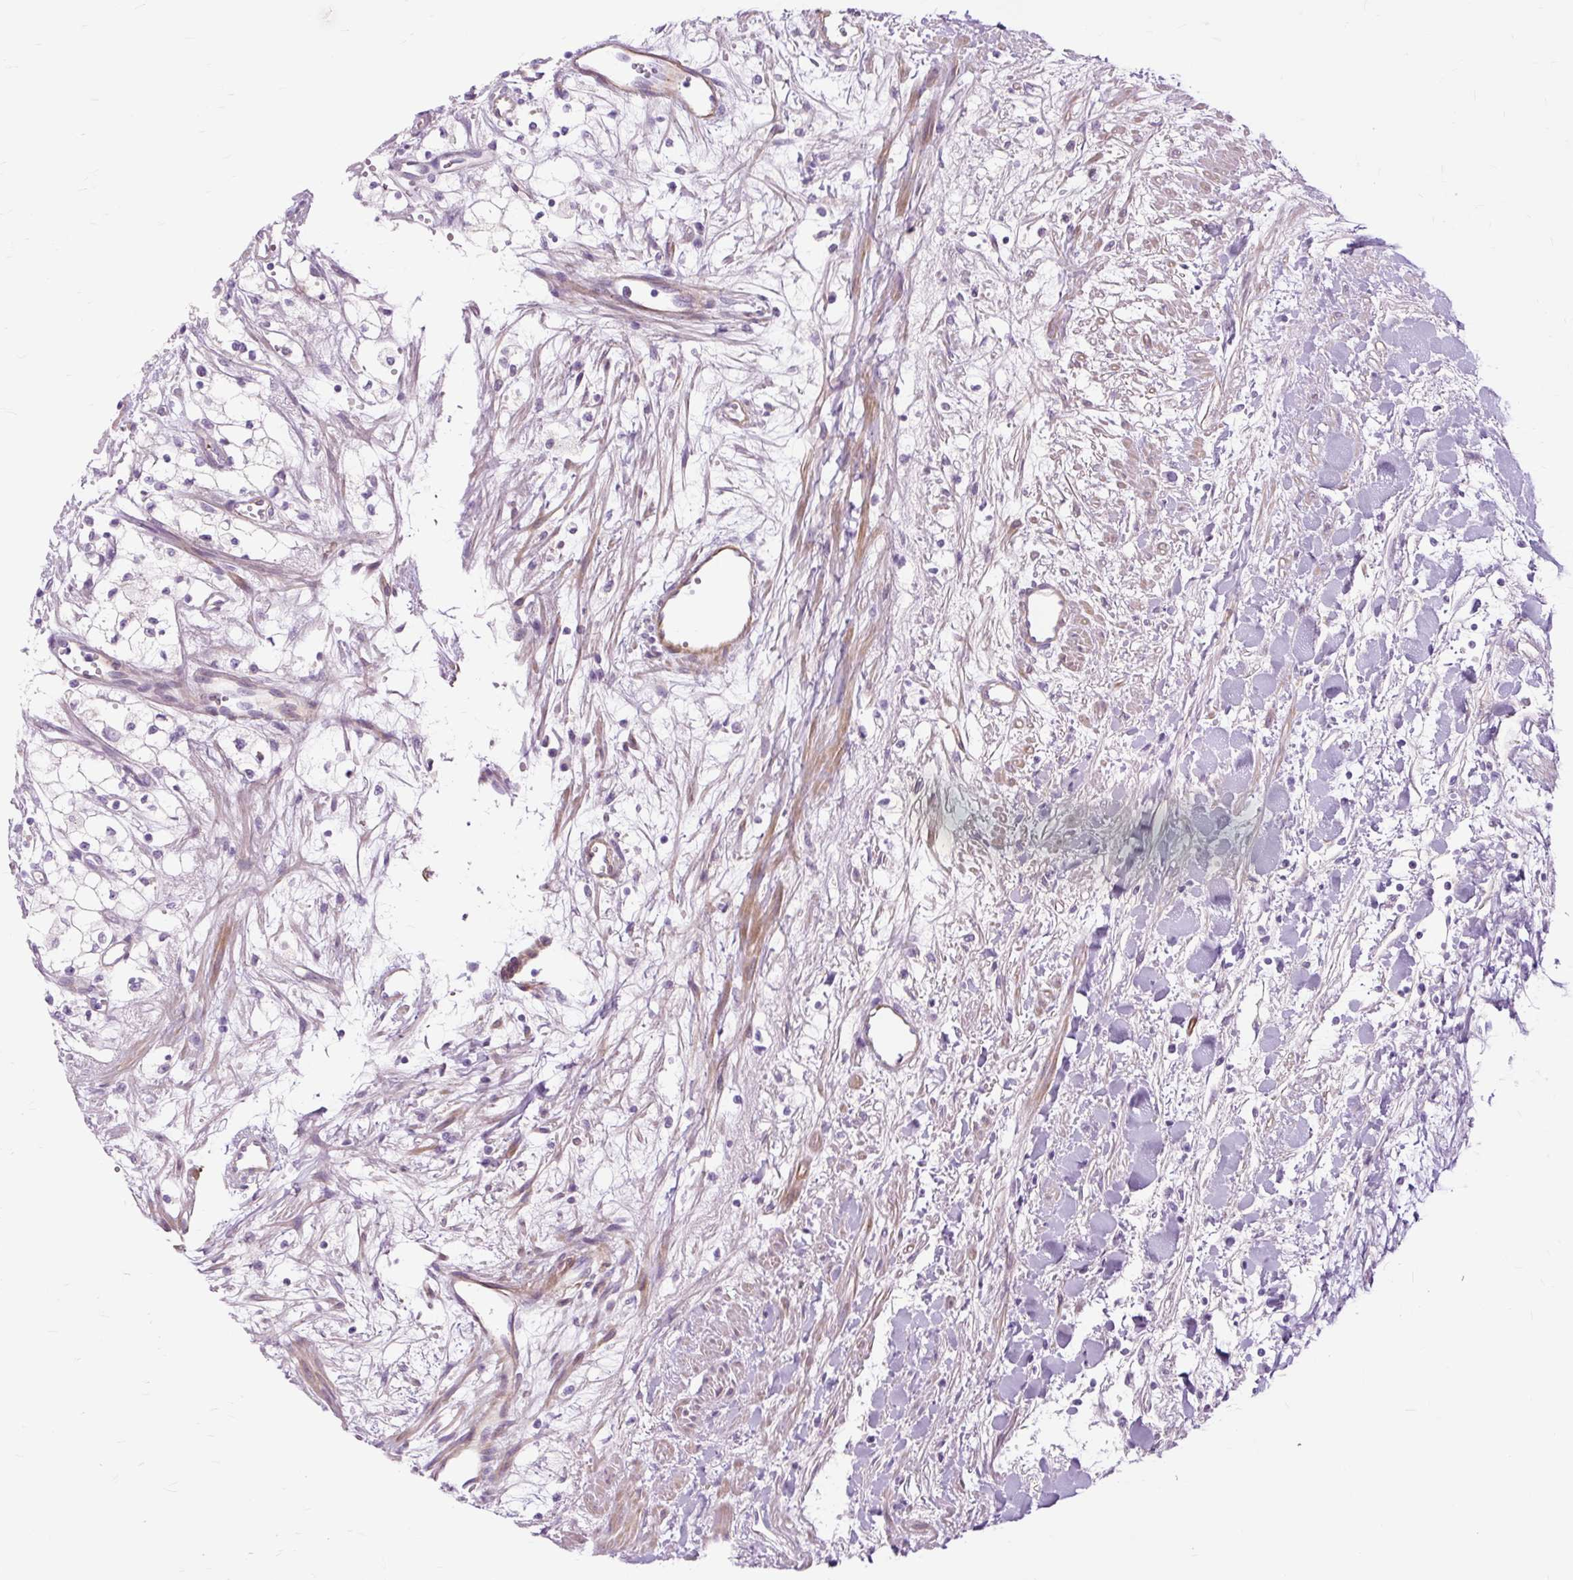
{"staining": {"intensity": "negative", "quantity": "none", "location": "none"}, "tissue": "renal cancer", "cell_type": "Tumor cells", "image_type": "cancer", "snomed": [{"axis": "morphology", "description": "Adenocarcinoma, NOS"}, {"axis": "topography", "description": "Kidney"}], "caption": "Tumor cells show no significant positivity in renal adenocarcinoma.", "gene": "DCTN4", "patient": {"sex": "male", "age": 59}}